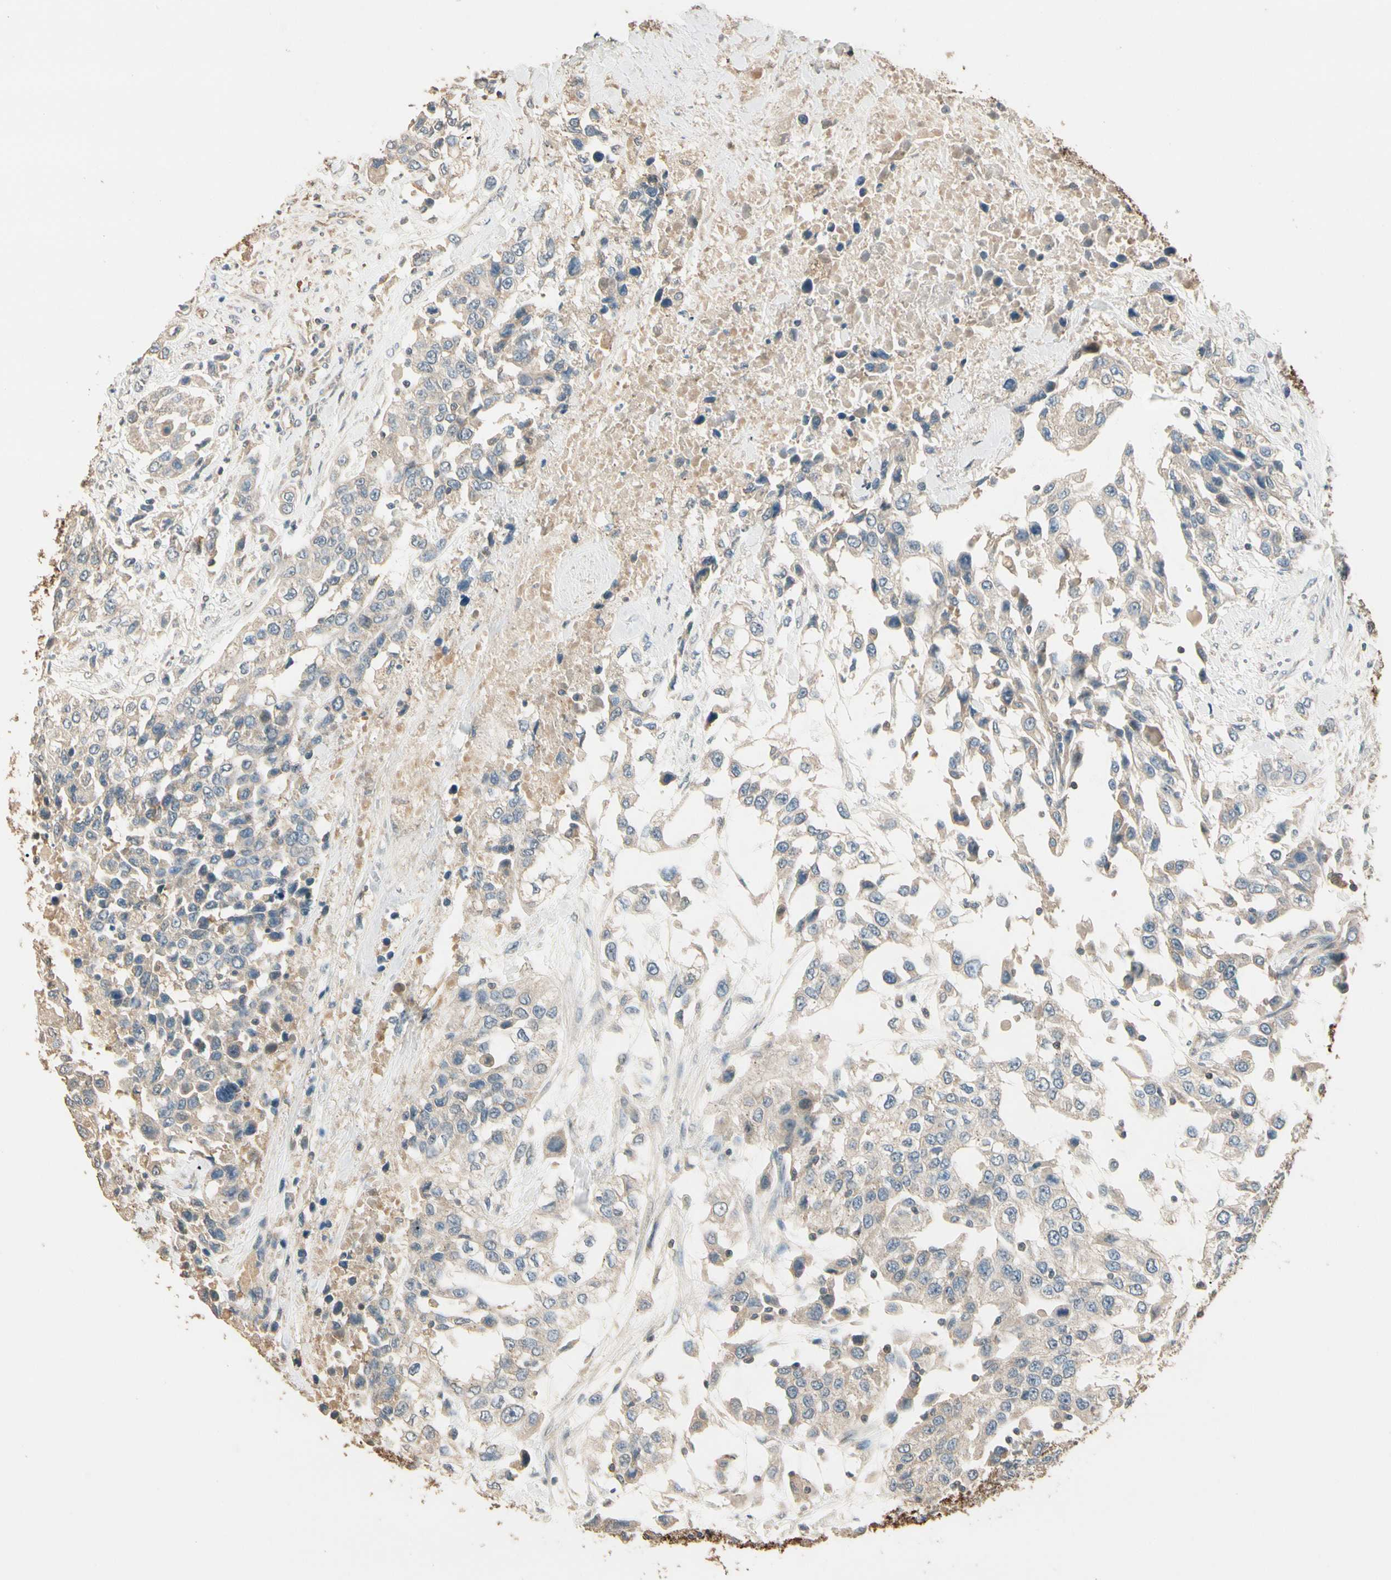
{"staining": {"intensity": "weak", "quantity": "25%-75%", "location": "cytoplasmic/membranous"}, "tissue": "urothelial cancer", "cell_type": "Tumor cells", "image_type": "cancer", "snomed": [{"axis": "morphology", "description": "Urothelial carcinoma, High grade"}, {"axis": "topography", "description": "Urinary bladder"}], "caption": "Approximately 25%-75% of tumor cells in human high-grade urothelial carcinoma exhibit weak cytoplasmic/membranous protein expression as visualized by brown immunohistochemical staining.", "gene": "CDH6", "patient": {"sex": "female", "age": 80}}